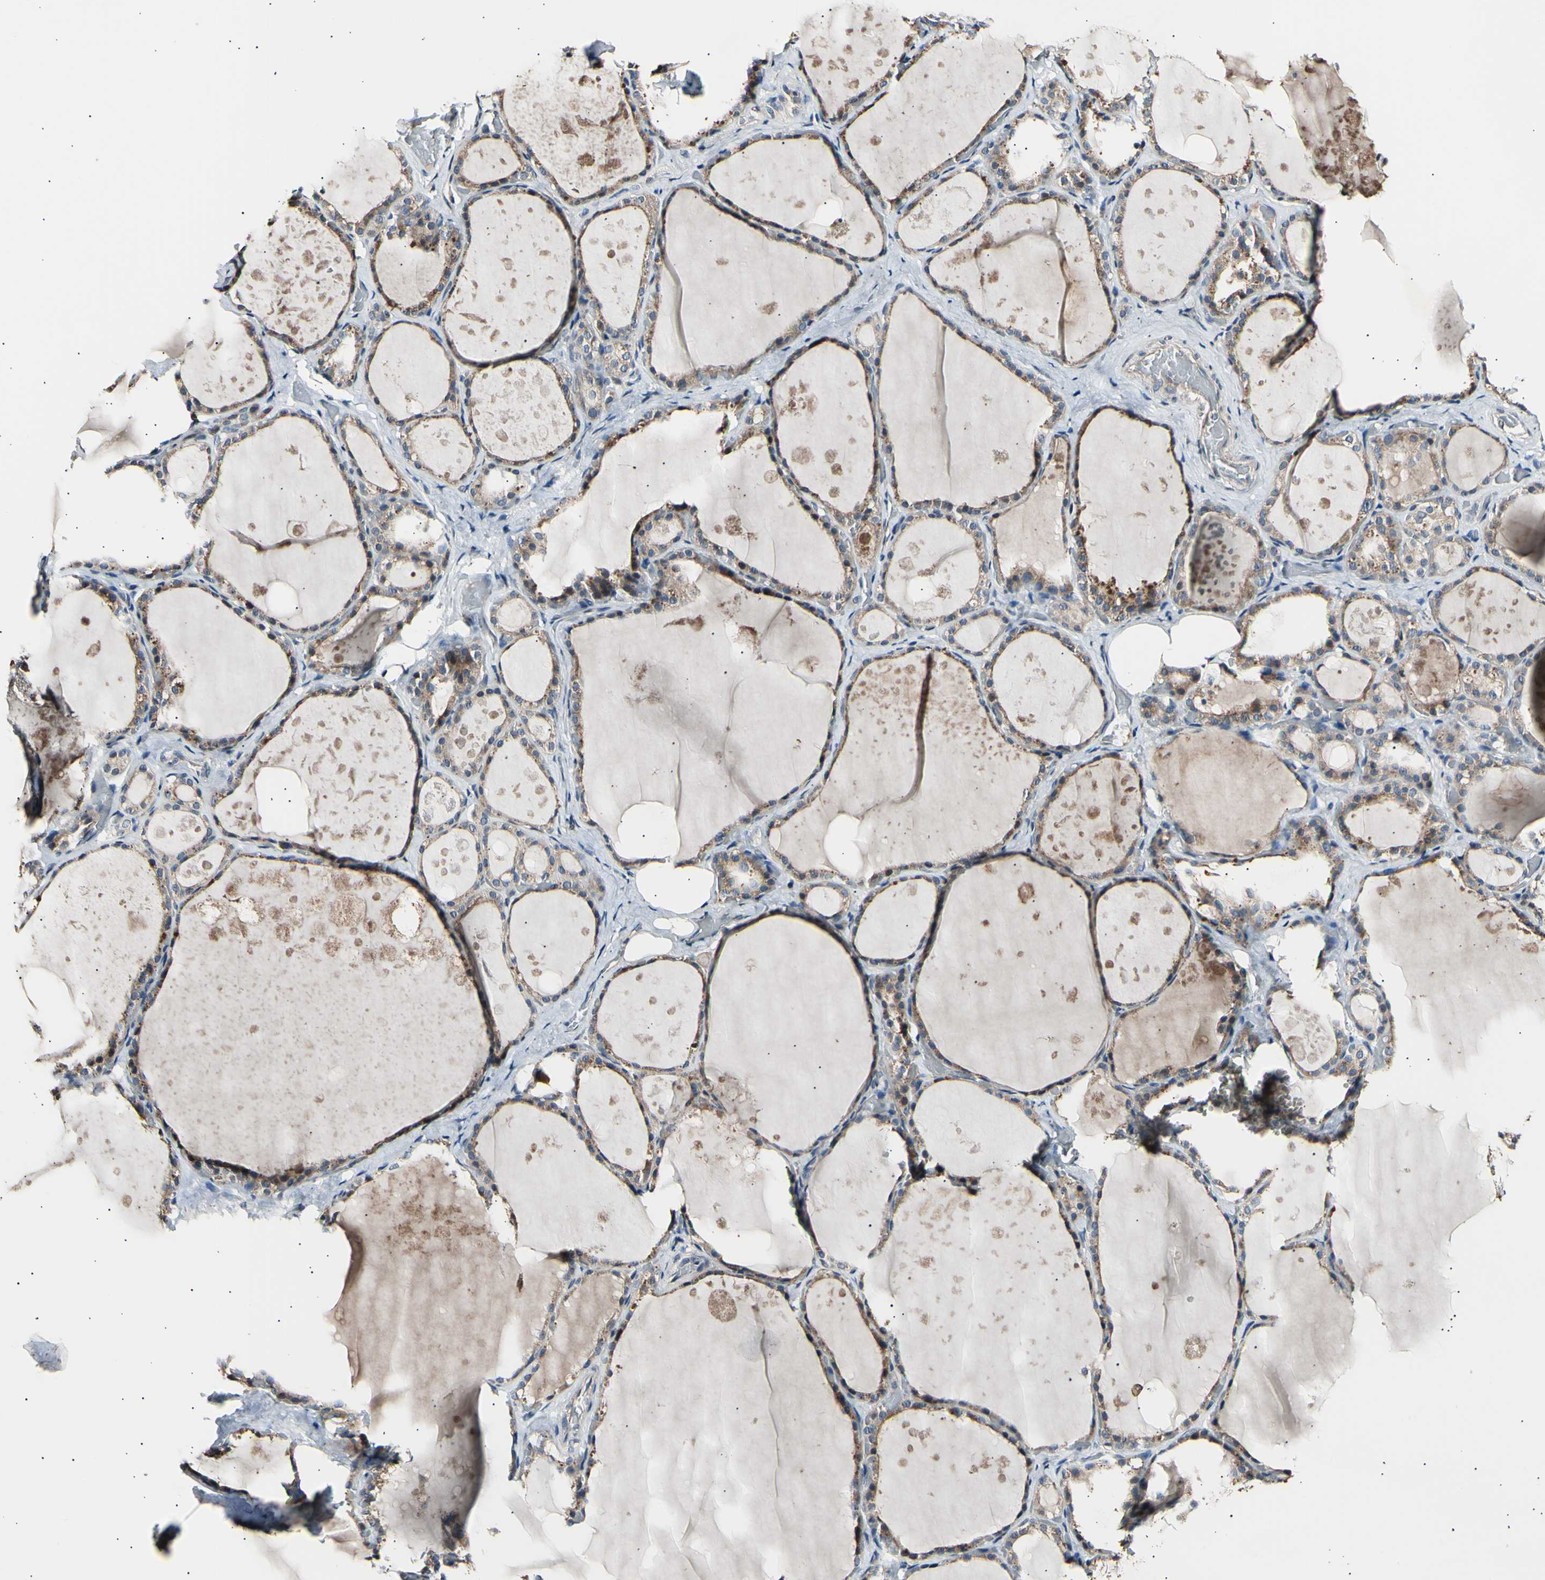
{"staining": {"intensity": "moderate", "quantity": ">75%", "location": "cytoplasmic/membranous"}, "tissue": "thyroid gland", "cell_type": "Glandular cells", "image_type": "normal", "snomed": [{"axis": "morphology", "description": "Normal tissue, NOS"}, {"axis": "topography", "description": "Thyroid gland"}], "caption": "Moderate cytoplasmic/membranous positivity is seen in approximately >75% of glandular cells in normal thyroid gland. (Stains: DAB in brown, nuclei in blue, Microscopy: brightfield microscopy at high magnification).", "gene": "ITGA6", "patient": {"sex": "male", "age": 61}}